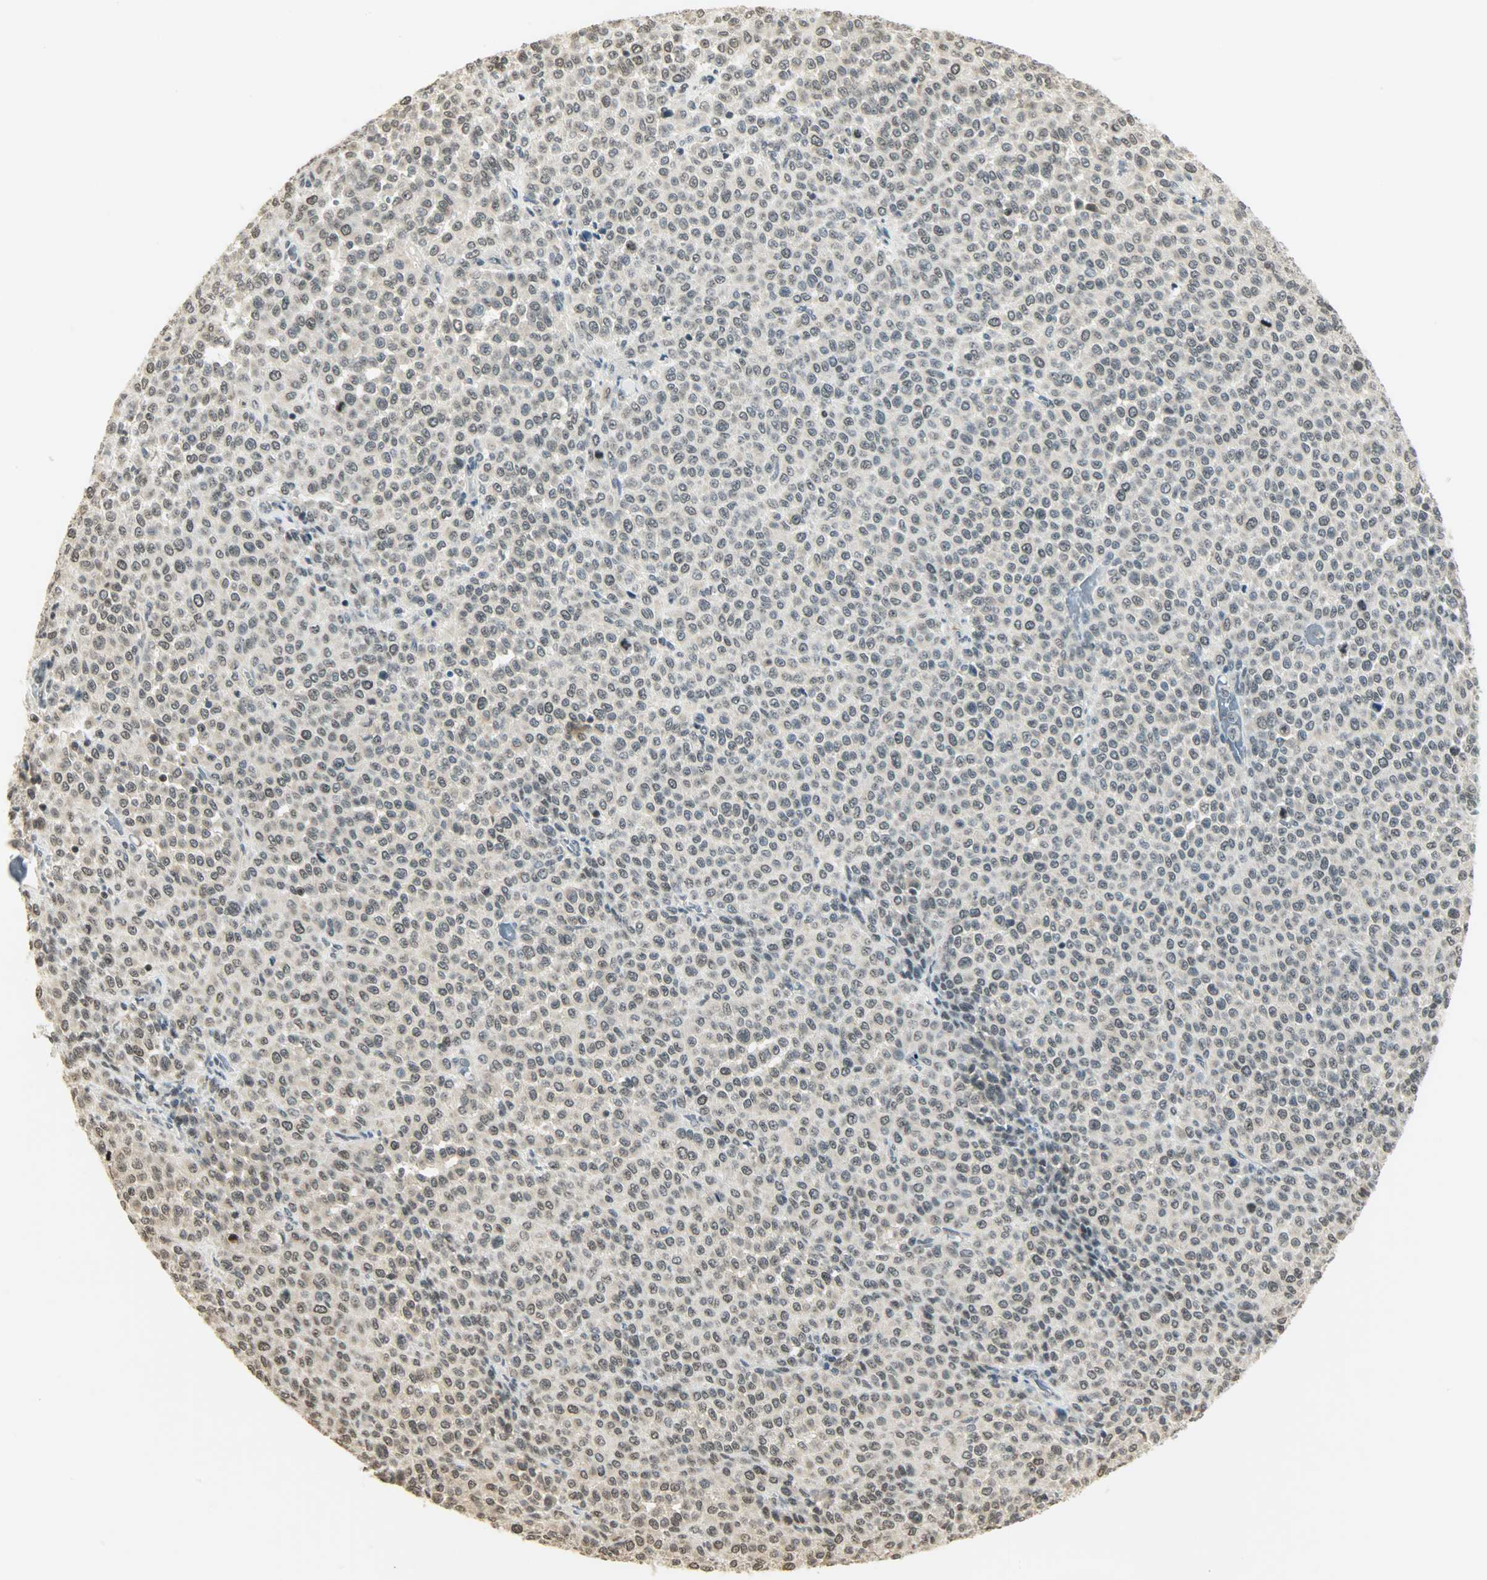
{"staining": {"intensity": "weak", "quantity": "<25%", "location": "nuclear"}, "tissue": "melanoma", "cell_type": "Tumor cells", "image_type": "cancer", "snomed": [{"axis": "morphology", "description": "Malignant melanoma, Metastatic site"}, {"axis": "topography", "description": "Pancreas"}], "caption": "This is an immunohistochemistry (IHC) histopathology image of malignant melanoma (metastatic site). There is no staining in tumor cells.", "gene": "SMARCA5", "patient": {"sex": "female", "age": 30}}